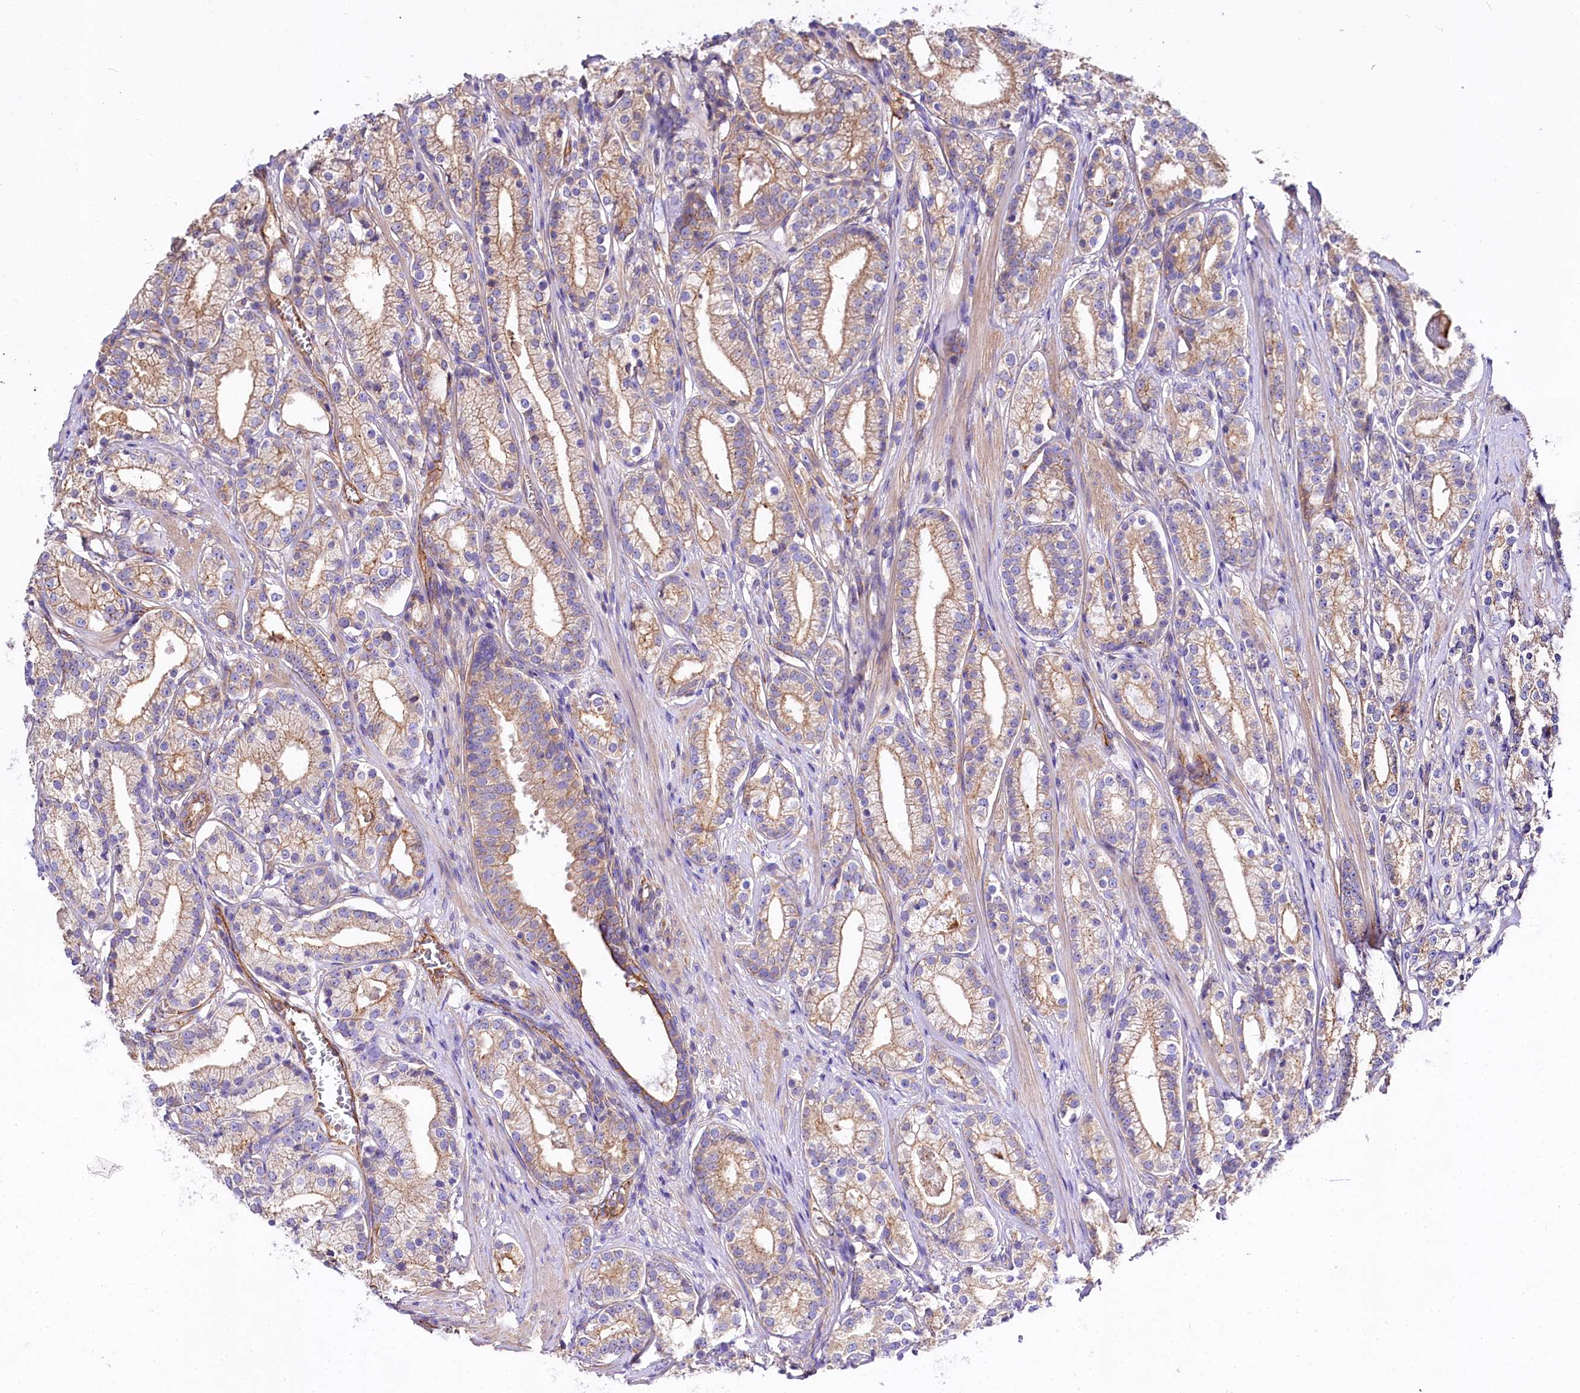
{"staining": {"intensity": "weak", "quantity": ">75%", "location": "cytoplasmic/membranous"}, "tissue": "prostate cancer", "cell_type": "Tumor cells", "image_type": "cancer", "snomed": [{"axis": "morphology", "description": "Adenocarcinoma, High grade"}, {"axis": "topography", "description": "Prostate"}], "caption": "Immunohistochemical staining of human adenocarcinoma (high-grade) (prostate) shows low levels of weak cytoplasmic/membranous expression in about >75% of tumor cells.", "gene": "FCHSD2", "patient": {"sex": "male", "age": 69}}